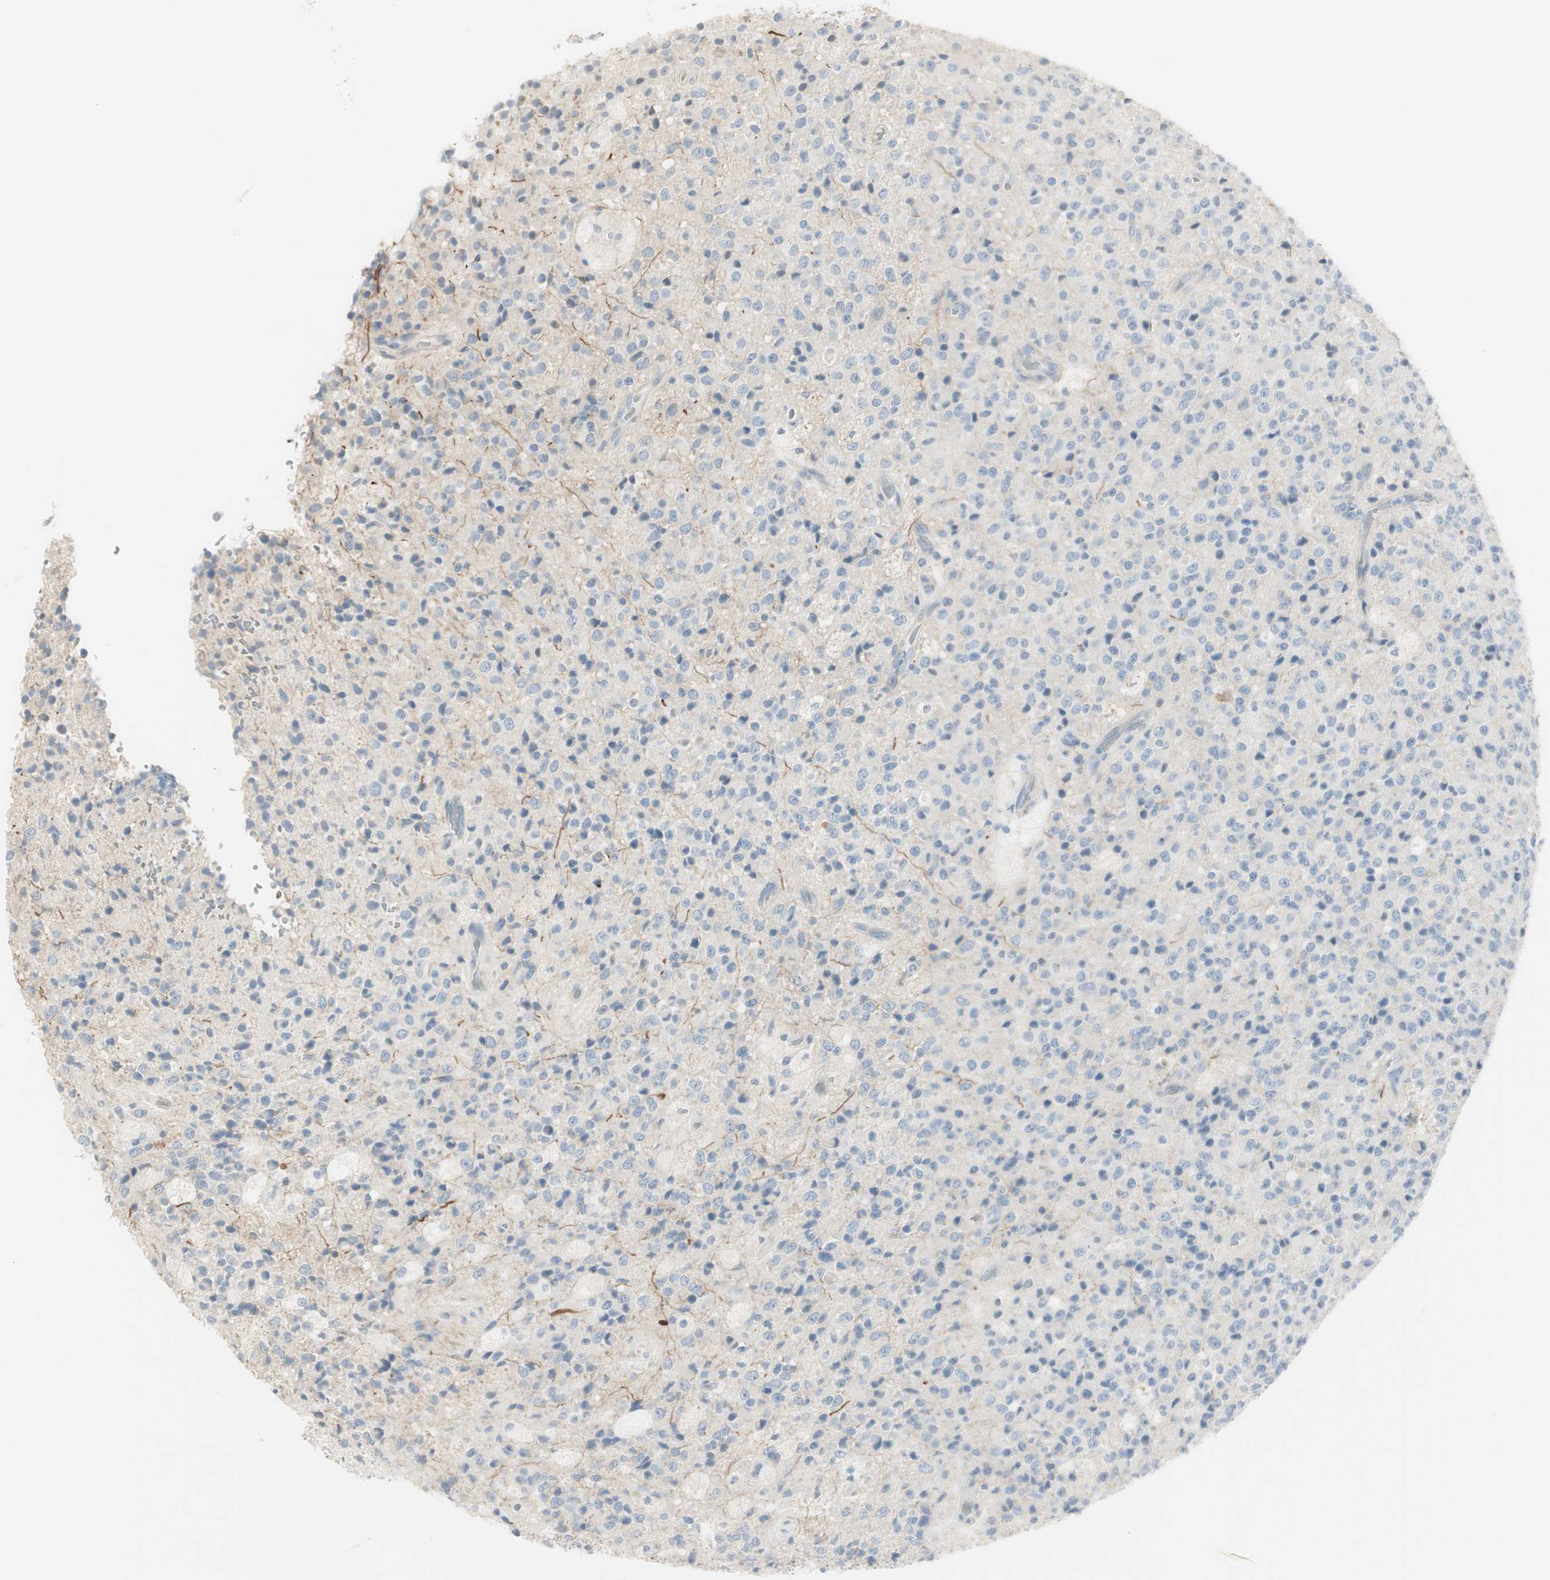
{"staining": {"intensity": "negative", "quantity": "none", "location": "none"}, "tissue": "glioma", "cell_type": "Tumor cells", "image_type": "cancer", "snomed": [{"axis": "morphology", "description": "Glioma, malignant, High grade"}, {"axis": "topography", "description": "pancreas cauda"}], "caption": "An IHC histopathology image of glioma is shown. There is no staining in tumor cells of glioma.", "gene": "CACNA2D1", "patient": {"sex": "male", "age": 60}}